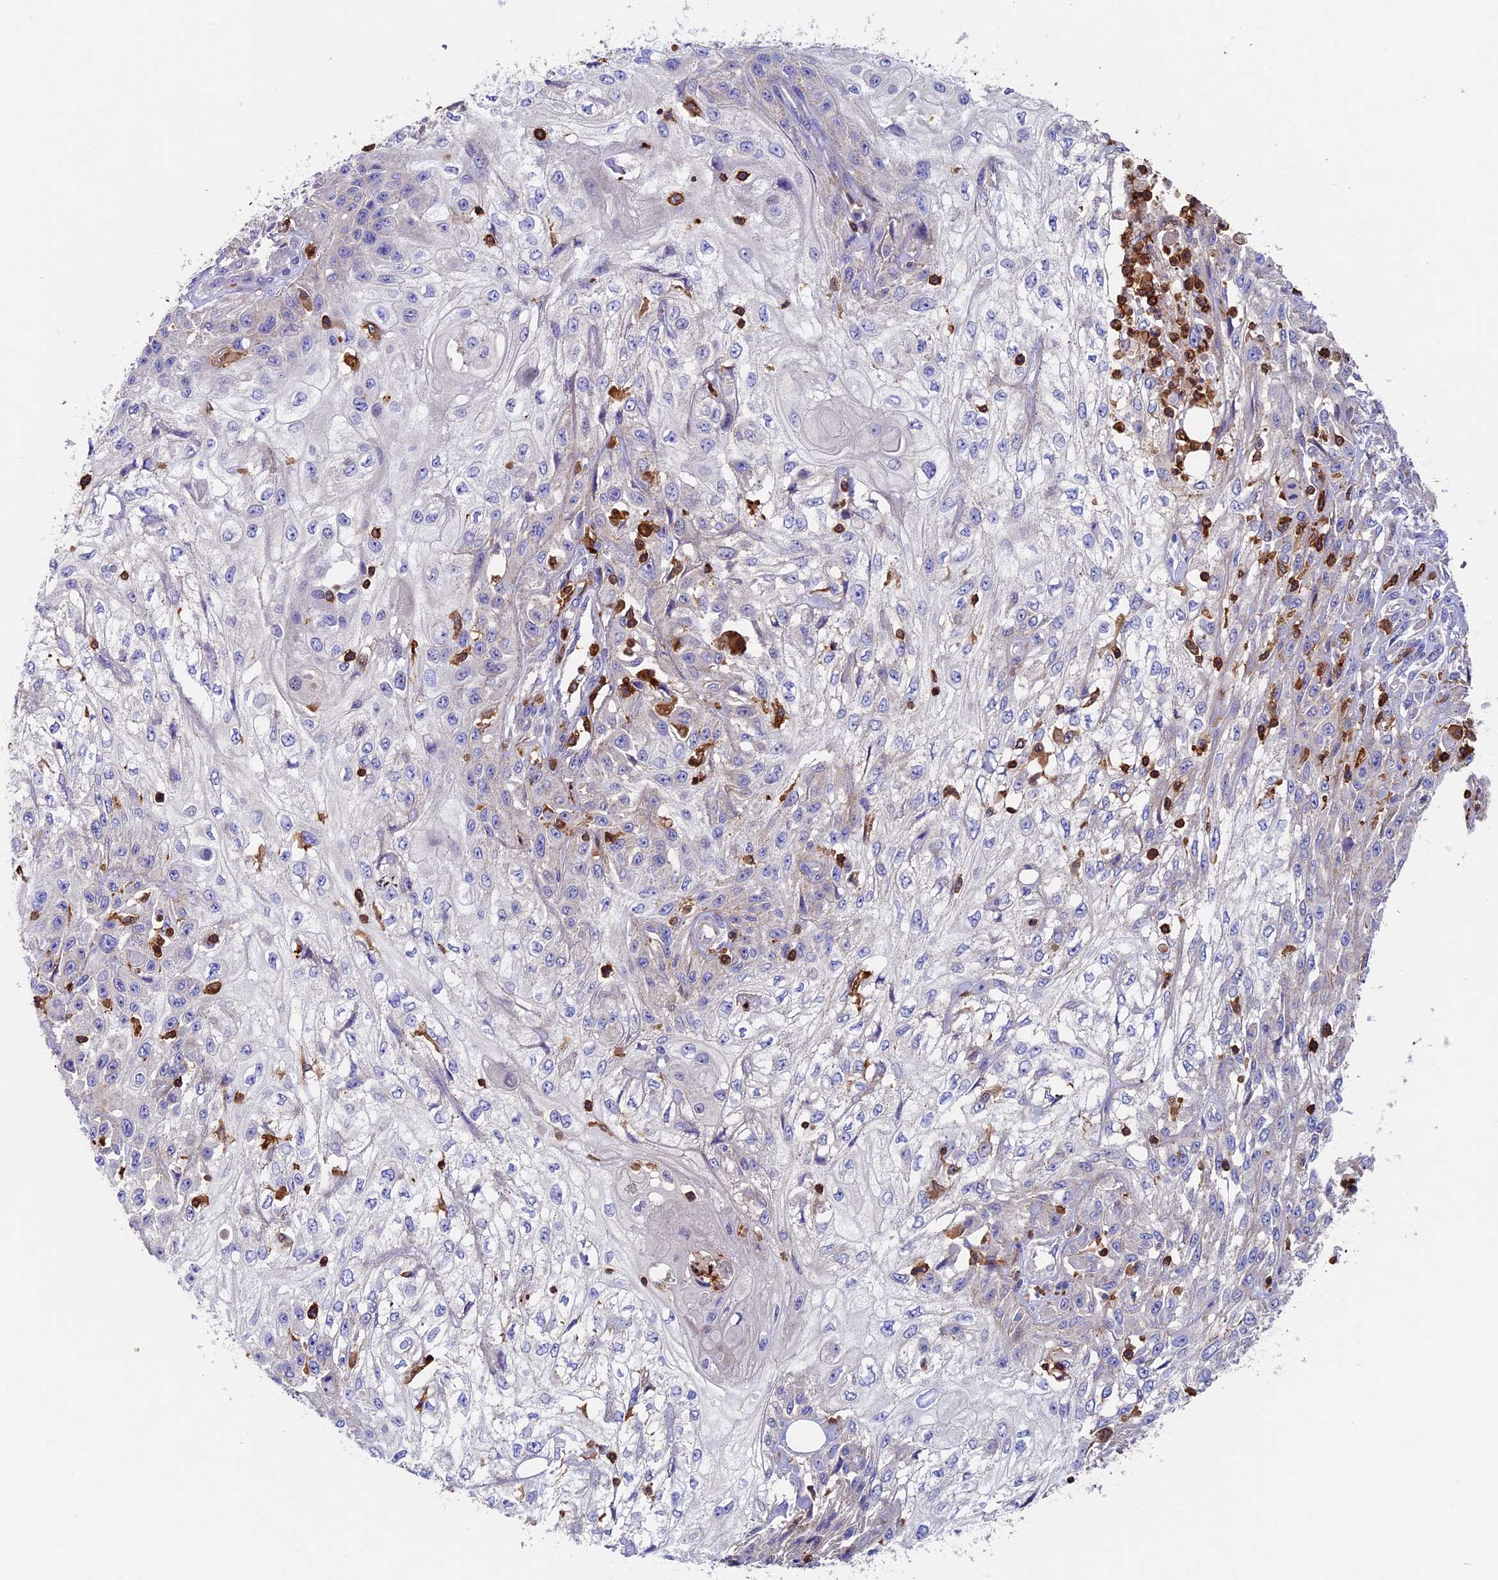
{"staining": {"intensity": "negative", "quantity": "none", "location": "none"}, "tissue": "skin cancer", "cell_type": "Tumor cells", "image_type": "cancer", "snomed": [{"axis": "morphology", "description": "Squamous cell carcinoma, NOS"}, {"axis": "morphology", "description": "Squamous cell carcinoma, metastatic, NOS"}, {"axis": "topography", "description": "Skin"}, {"axis": "topography", "description": "Lymph node"}], "caption": "Immunohistochemical staining of skin cancer demonstrates no significant expression in tumor cells. (DAB IHC with hematoxylin counter stain).", "gene": "ADAT1", "patient": {"sex": "male", "age": 75}}